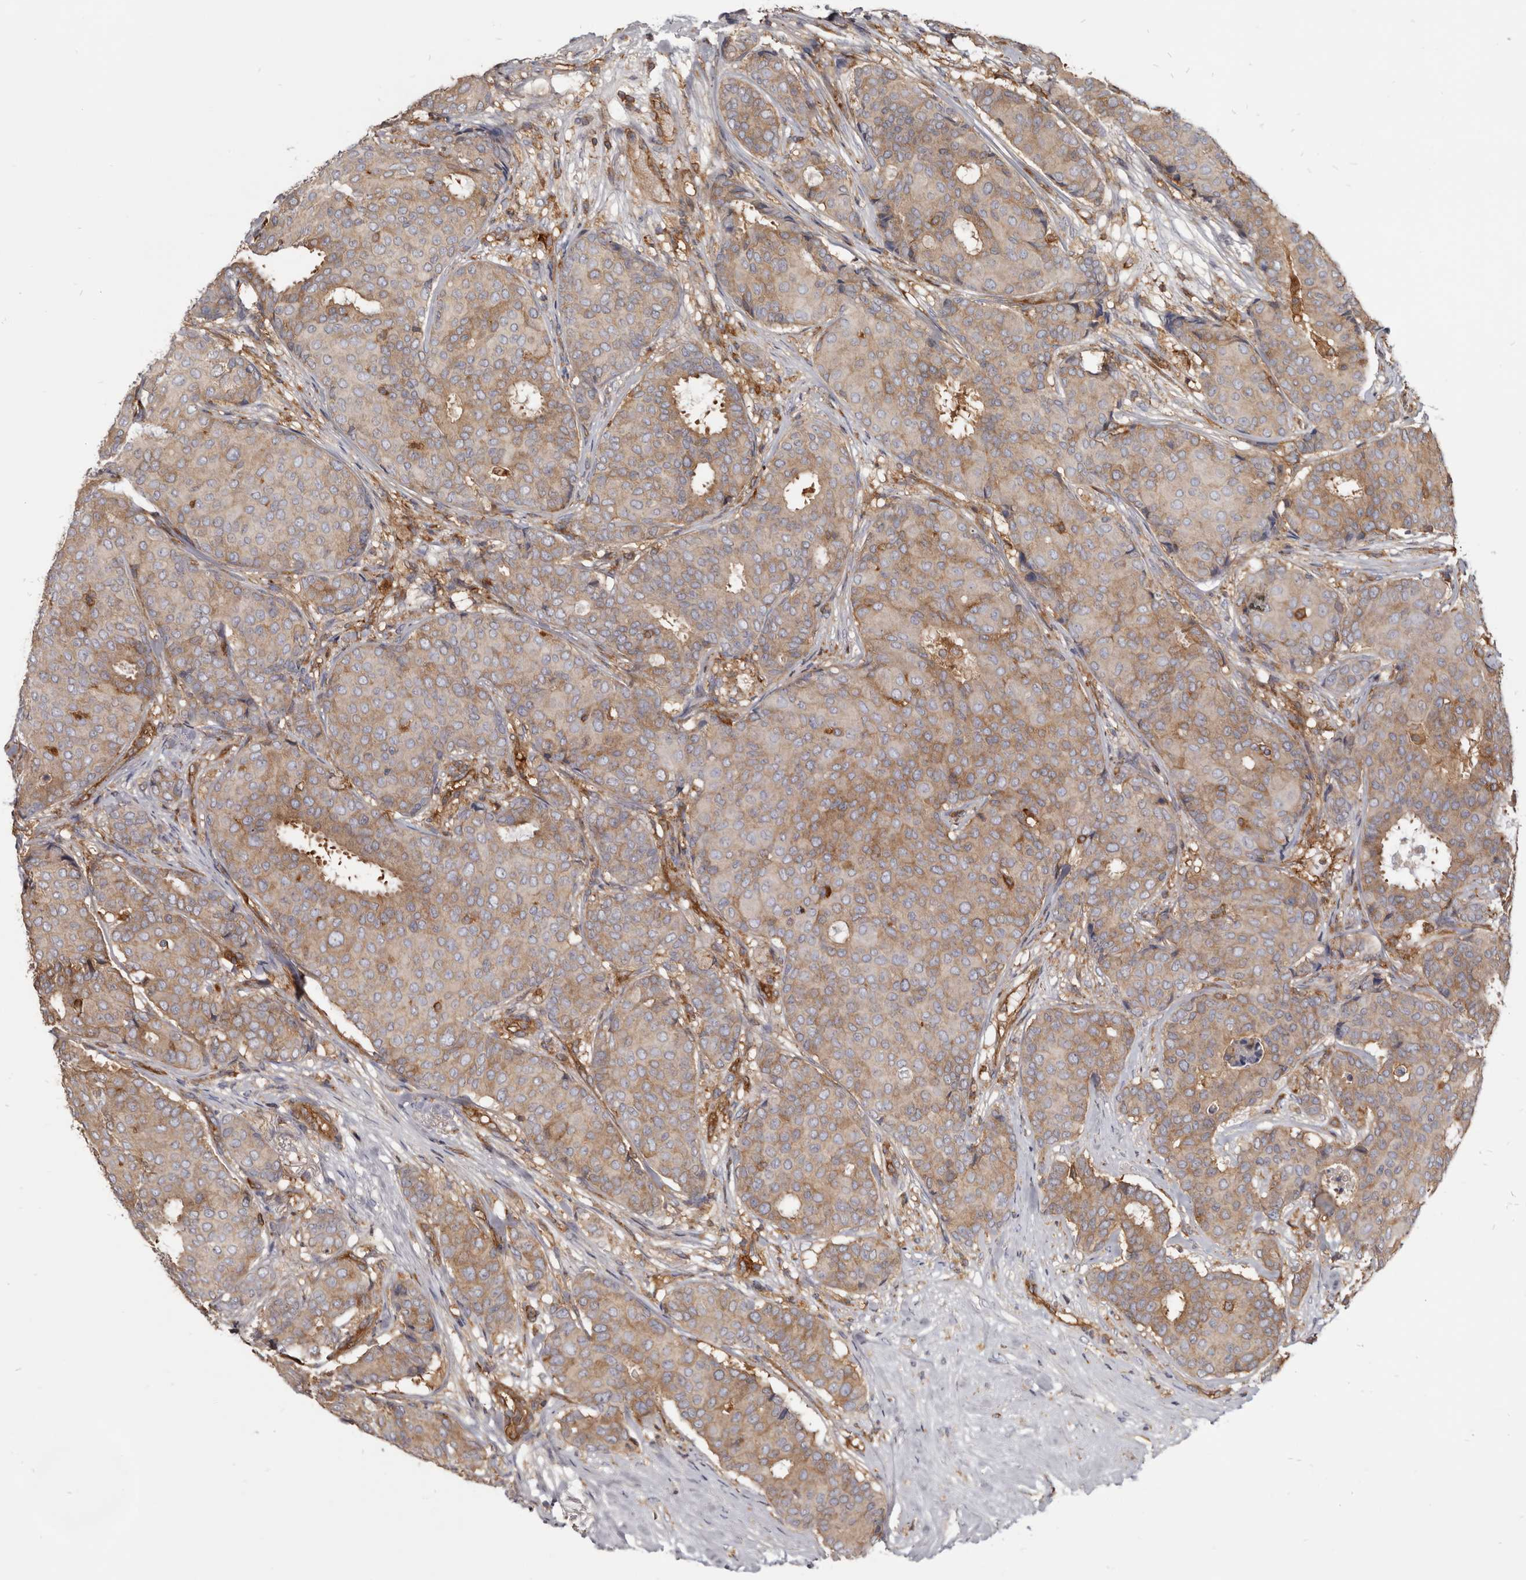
{"staining": {"intensity": "moderate", "quantity": ">75%", "location": "cytoplasmic/membranous"}, "tissue": "breast cancer", "cell_type": "Tumor cells", "image_type": "cancer", "snomed": [{"axis": "morphology", "description": "Duct carcinoma"}, {"axis": "topography", "description": "Breast"}], "caption": "Protein positivity by IHC reveals moderate cytoplasmic/membranous expression in approximately >75% of tumor cells in infiltrating ductal carcinoma (breast). (DAB (3,3'-diaminobenzidine) IHC, brown staining for protein, blue staining for nuclei).", "gene": "CBL", "patient": {"sex": "female", "age": 75}}